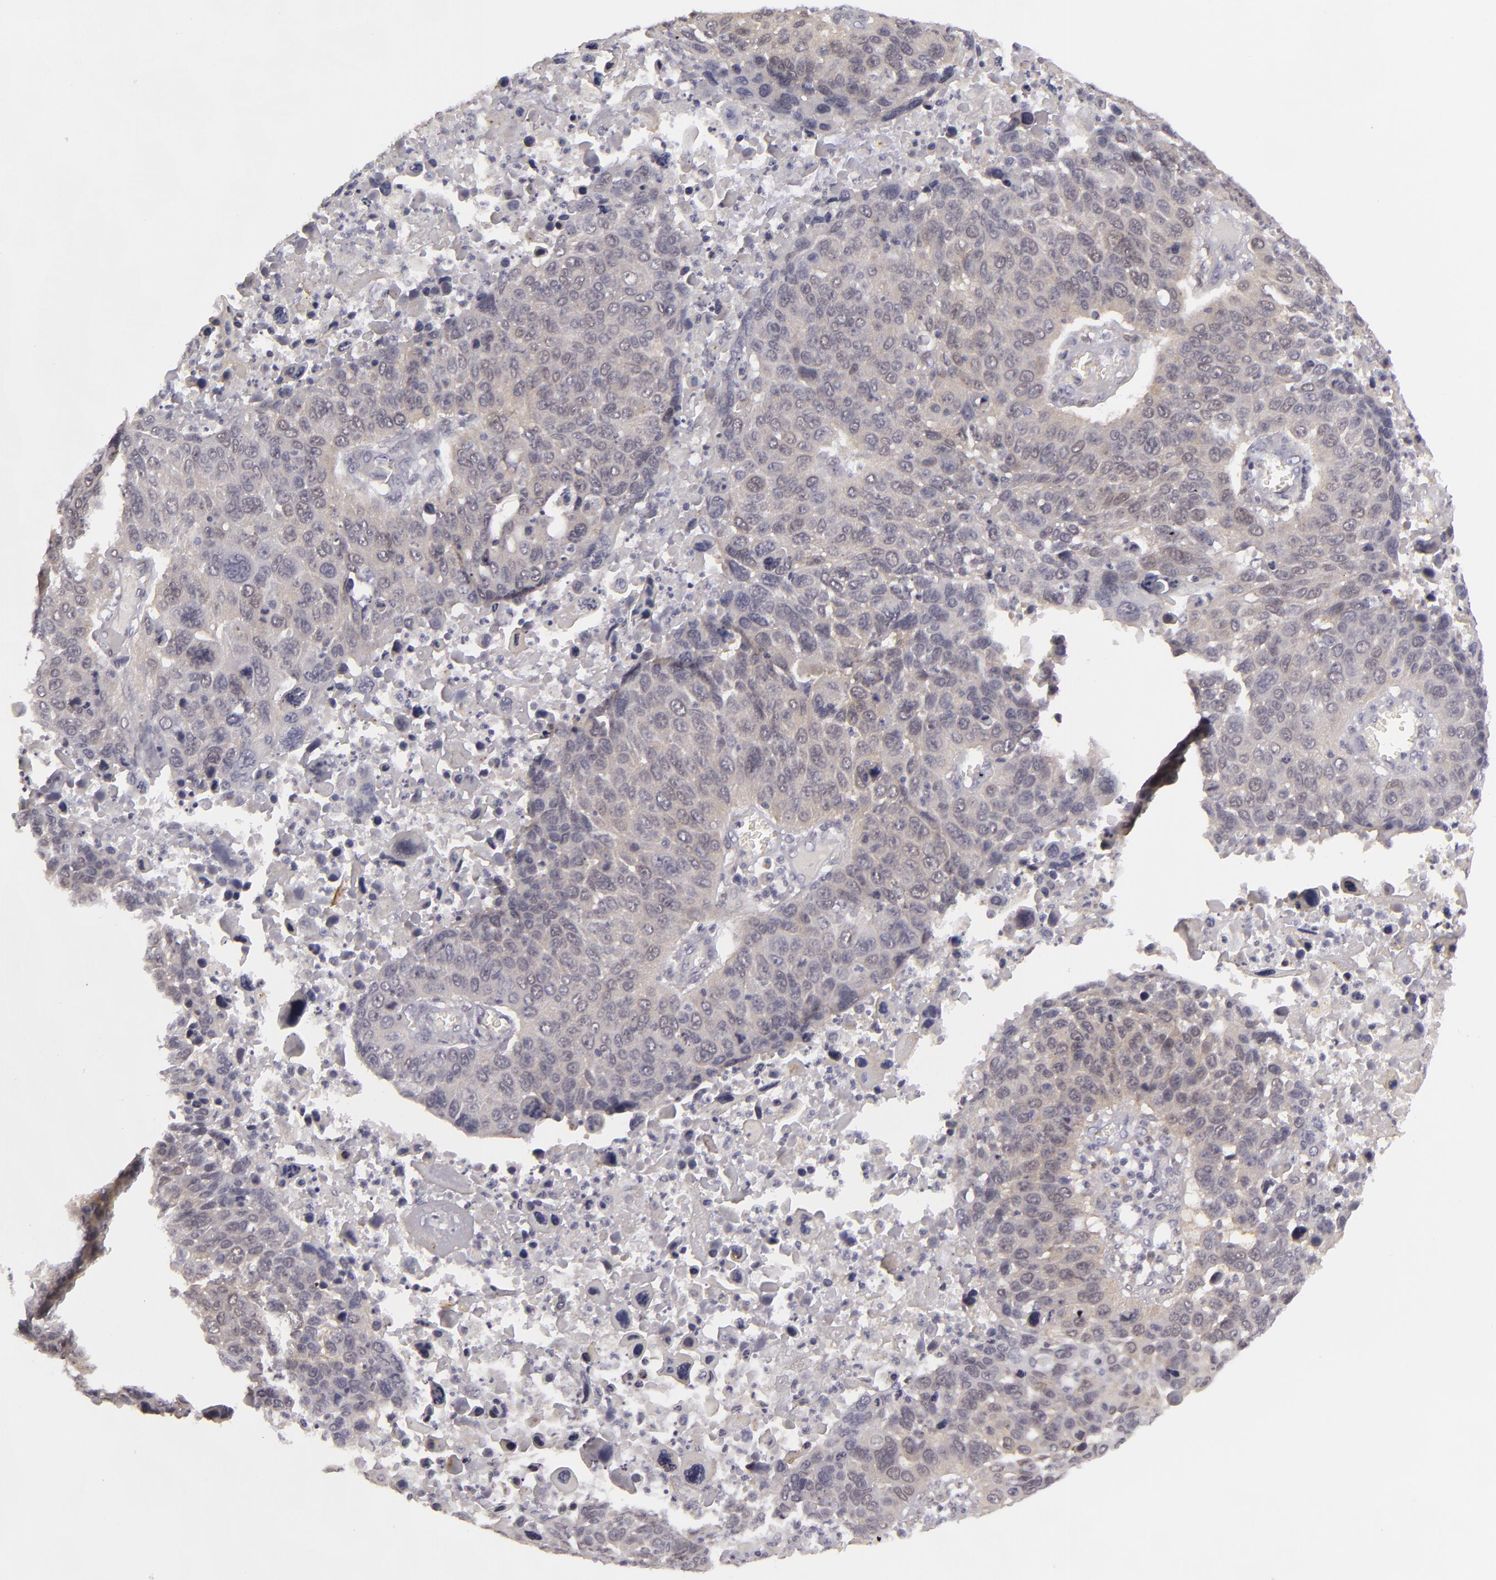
{"staining": {"intensity": "negative", "quantity": "none", "location": "none"}, "tissue": "lung cancer", "cell_type": "Tumor cells", "image_type": "cancer", "snomed": [{"axis": "morphology", "description": "Squamous cell carcinoma, NOS"}, {"axis": "topography", "description": "Lung"}], "caption": "High power microscopy image of an immunohistochemistry (IHC) image of squamous cell carcinoma (lung), revealing no significant staining in tumor cells.", "gene": "EFS", "patient": {"sex": "male", "age": 68}}